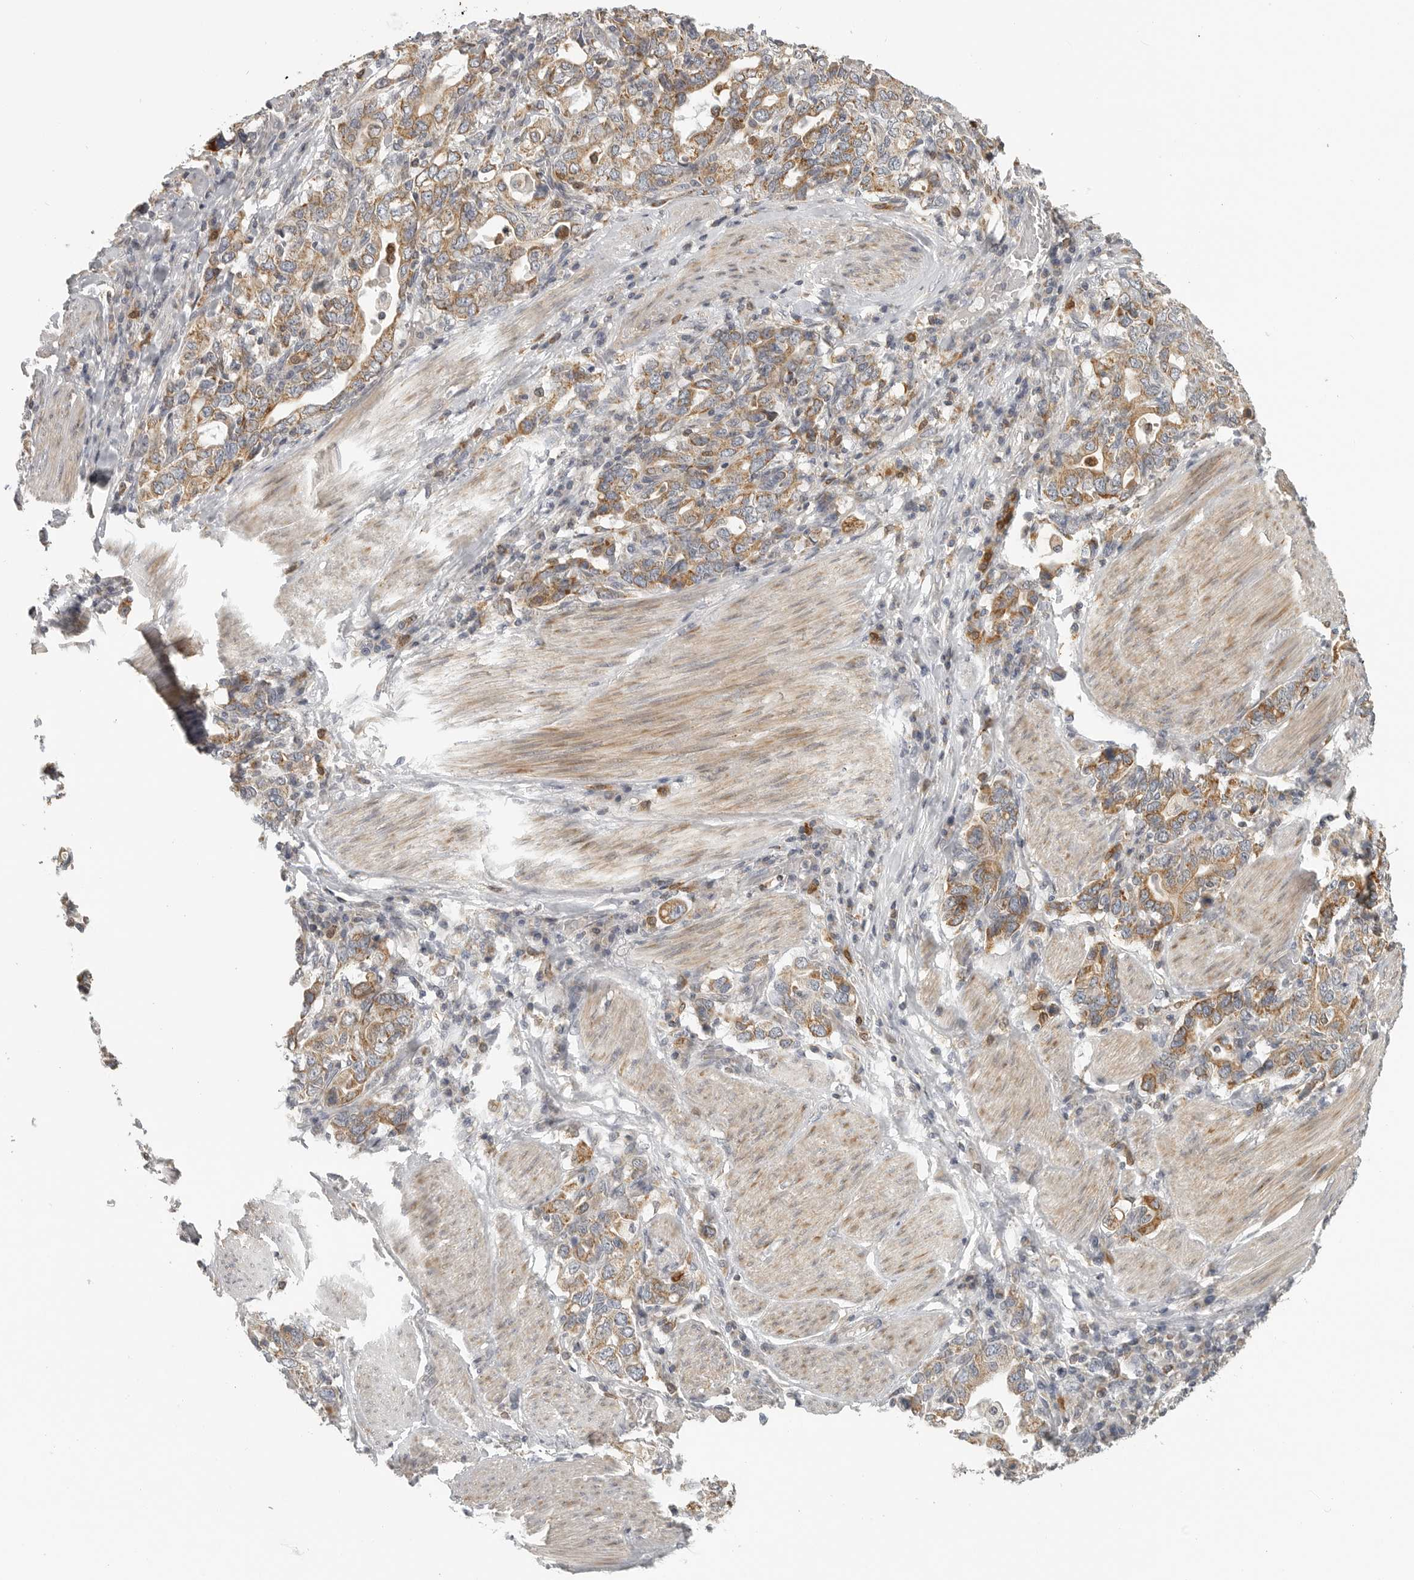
{"staining": {"intensity": "moderate", "quantity": ">75%", "location": "cytoplasmic/membranous"}, "tissue": "stomach cancer", "cell_type": "Tumor cells", "image_type": "cancer", "snomed": [{"axis": "morphology", "description": "Adenocarcinoma, NOS"}, {"axis": "topography", "description": "Stomach, upper"}], "caption": "Immunohistochemical staining of adenocarcinoma (stomach) displays moderate cytoplasmic/membranous protein staining in about >75% of tumor cells. Using DAB (brown) and hematoxylin (blue) stains, captured at high magnification using brightfield microscopy.", "gene": "RXFP3", "patient": {"sex": "male", "age": 62}}